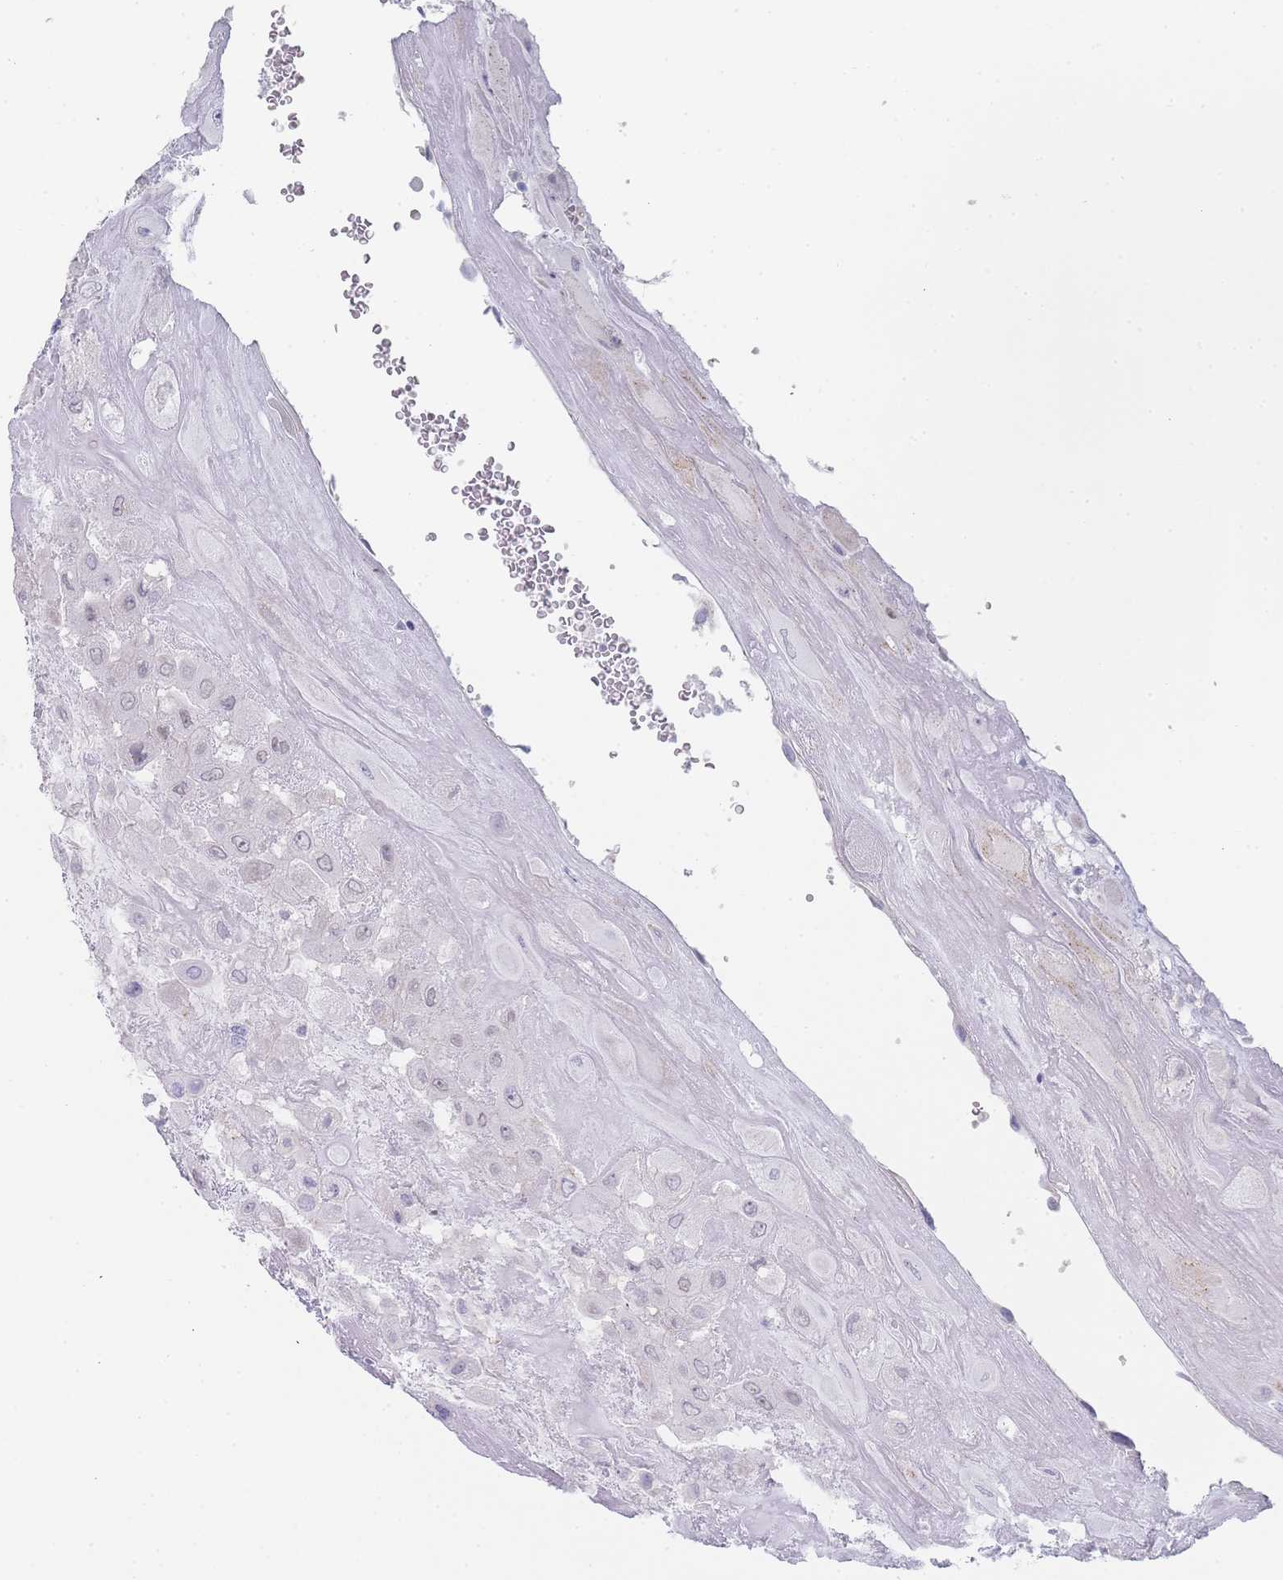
{"staining": {"intensity": "negative", "quantity": "none", "location": "none"}, "tissue": "placenta", "cell_type": "Decidual cells", "image_type": "normal", "snomed": [{"axis": "morphology", "description": "Normal tissue, NOS"}, {"axis": "topography", "description": "Placenta"}], "caption": "A photomicrograph of human placenta is negative for staining in decidual cells.", "gene": "IMPG1", "patient": {"sex": "female", "age": 32}}